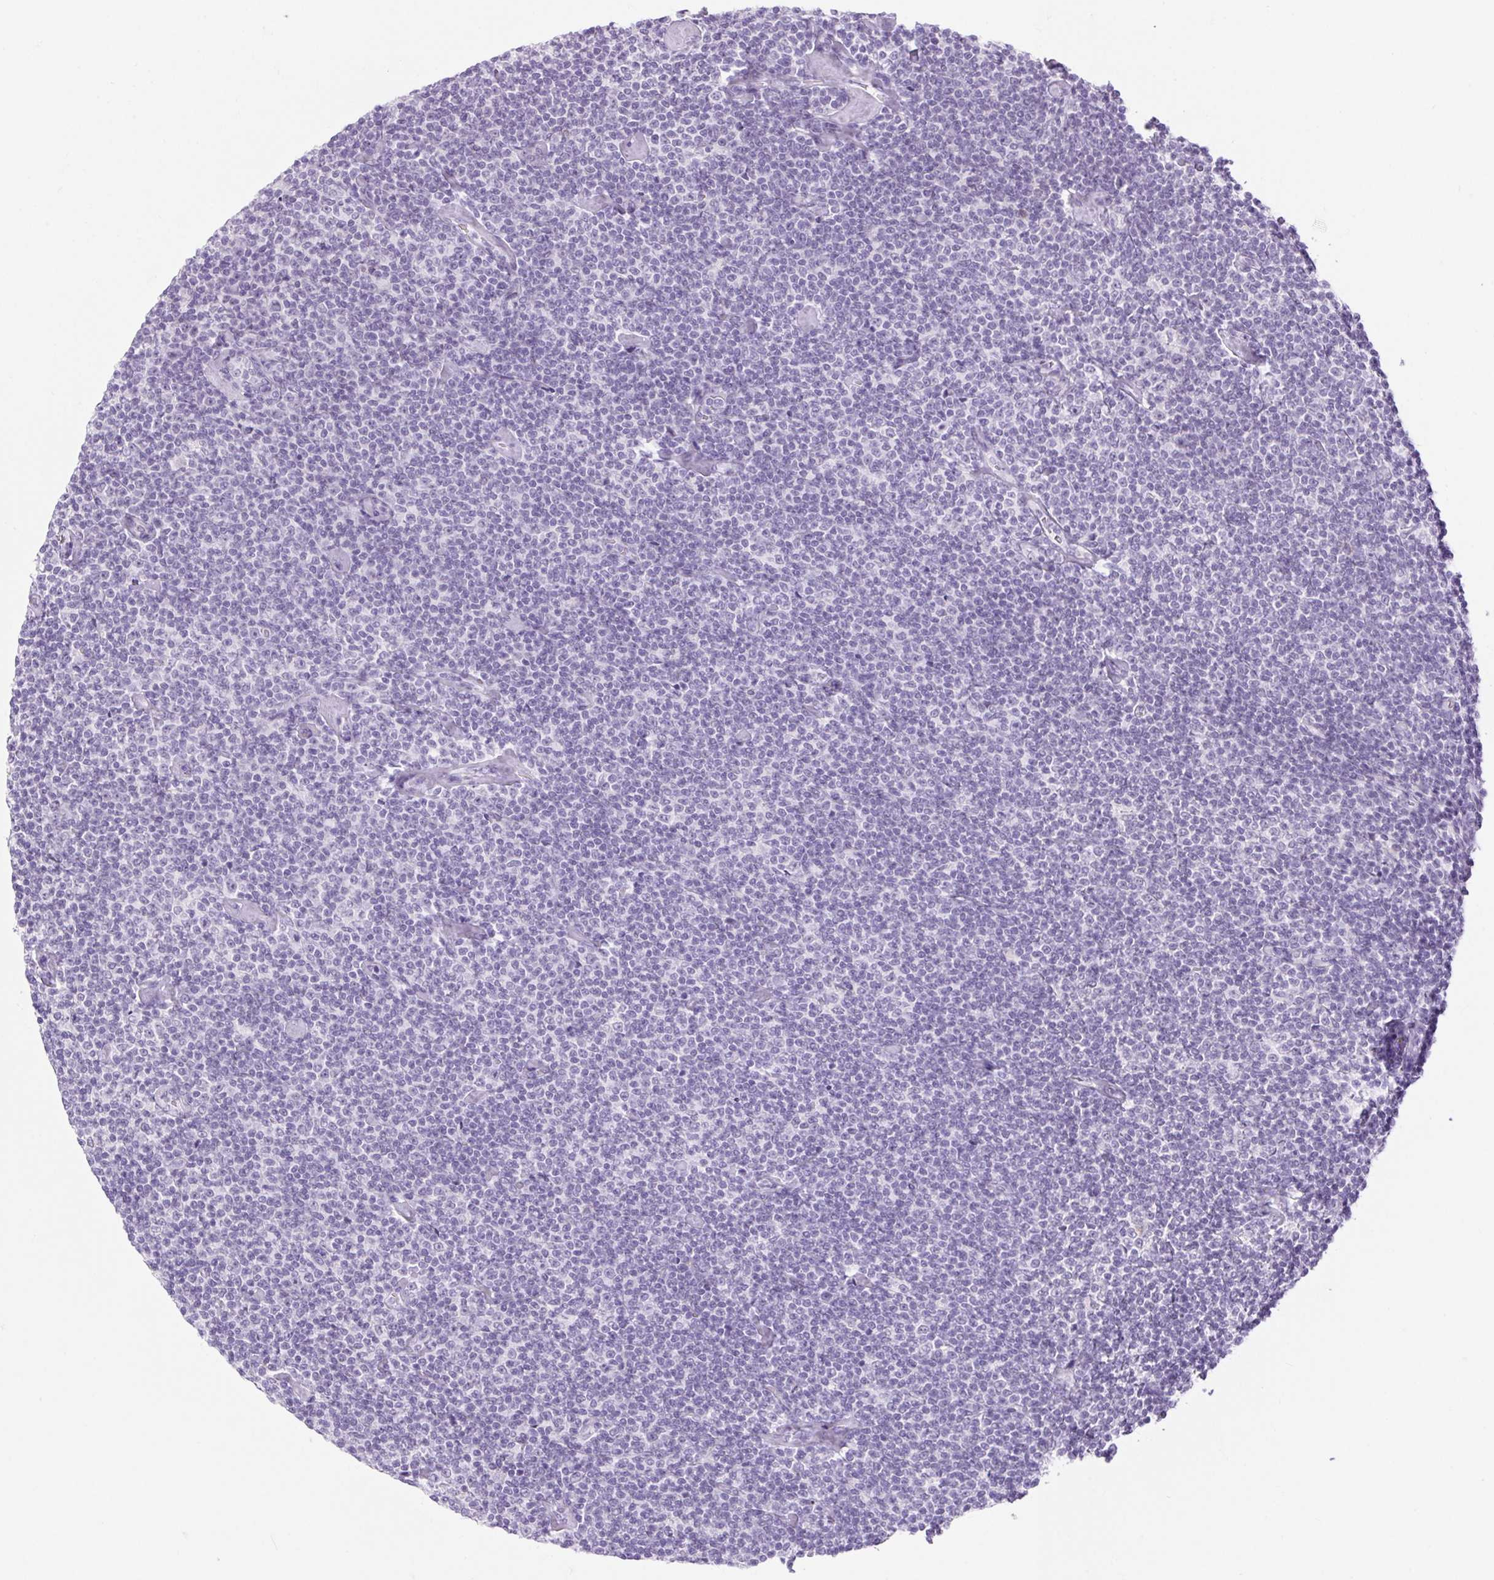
{"staining": {"intensity": "negative", "quantity": "none", "location": "none"}, "tissue": "lymphoma", "cell_type": "Tumor cells", "image_type": "cancer", "snomed": [{"axis": "morphology", "description": "Malignant lymphoma, non-Hodgkin's type, Low grade"}, {"axis": "topography", "description": "Lymph node"}], "caption": "IHC photomicrograph of neoplastic tissue: human lymphoma stained with DAB demonstrates no significant protein expression in tumor cells. (Brightfield microscopy of DAB (3,3'-diaminobenzidine) immunohistochemistry (IHC) at high magnification).", "gene": "BCAS1", "patient": {"sex": "male", "age": 81}}